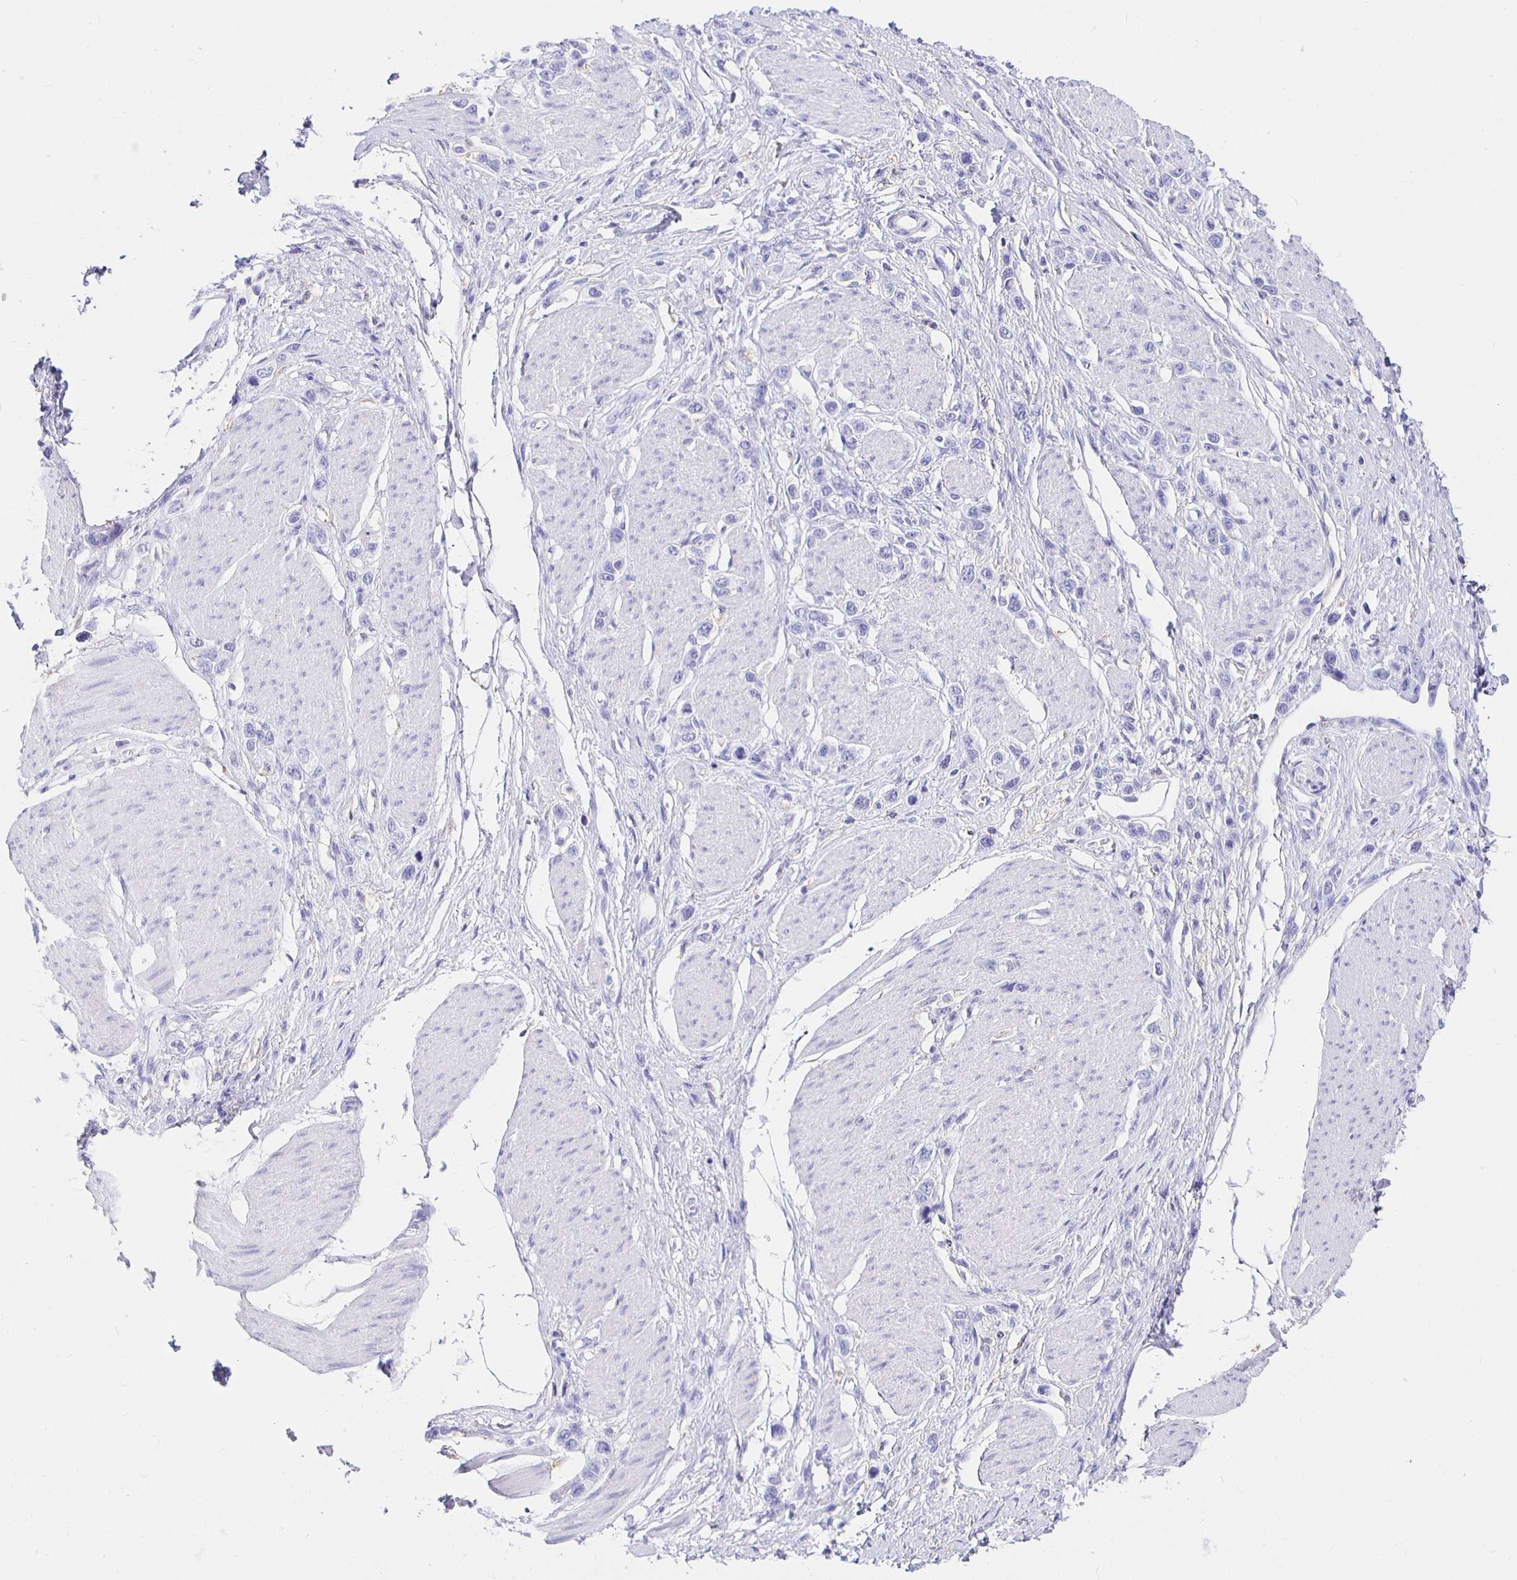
{"staining": {"intensity": "negative", "quantity": "none", "location": "none"}, "tissue": "stomach cancer", "cell_type": "Tumor cells", "image_type": "cancer", "snomed": [{"axis": "morphology", "description": "Adenocarcinoma, NOS"}, {"axis": "topography", "description": "Stomach"}], "caption": "An image of adenocarcinoma (stomach) stained for a protein shows no brown staining in tumor cells.", "gene": "UMOD", "patient": {"sex": "female", "age": 65}}